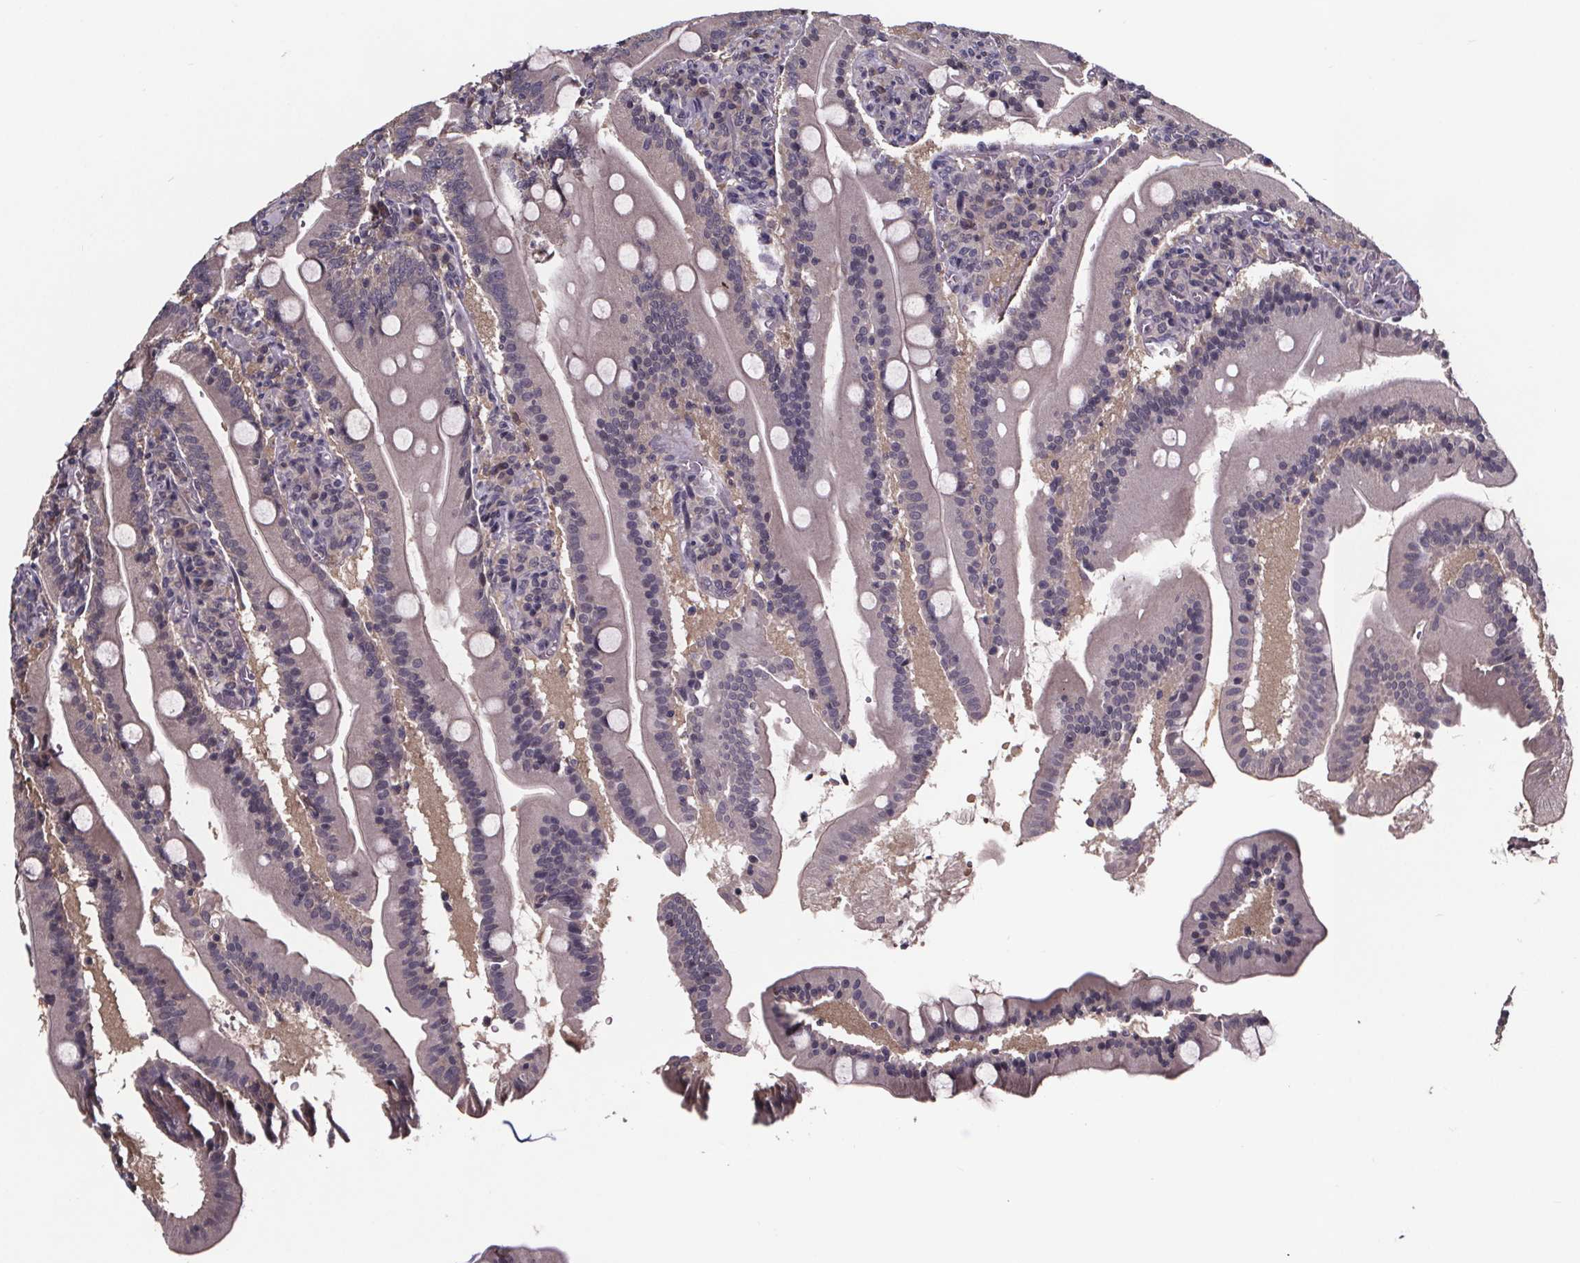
{"staining": {"intensity": "weak", "quantity": "25%-75%", "location": "cytoplasmic/membranous"}, "tissue": "small intestine", "cell_type": "Glandular cells", "image_type": "normal", "snomed": [{"axis": "morphology", "description": "Normal tissue, NOS"}, {"axis": "topography", "description": "Small intestine"}], "caption": "Protein staining exhibits weak cytoplasmic/membranous staining in approximately 25%-75% of glandular cells in benign small intestine.", "gene": "SMIM1", "patient": {"sex": "male", "age": 37}}